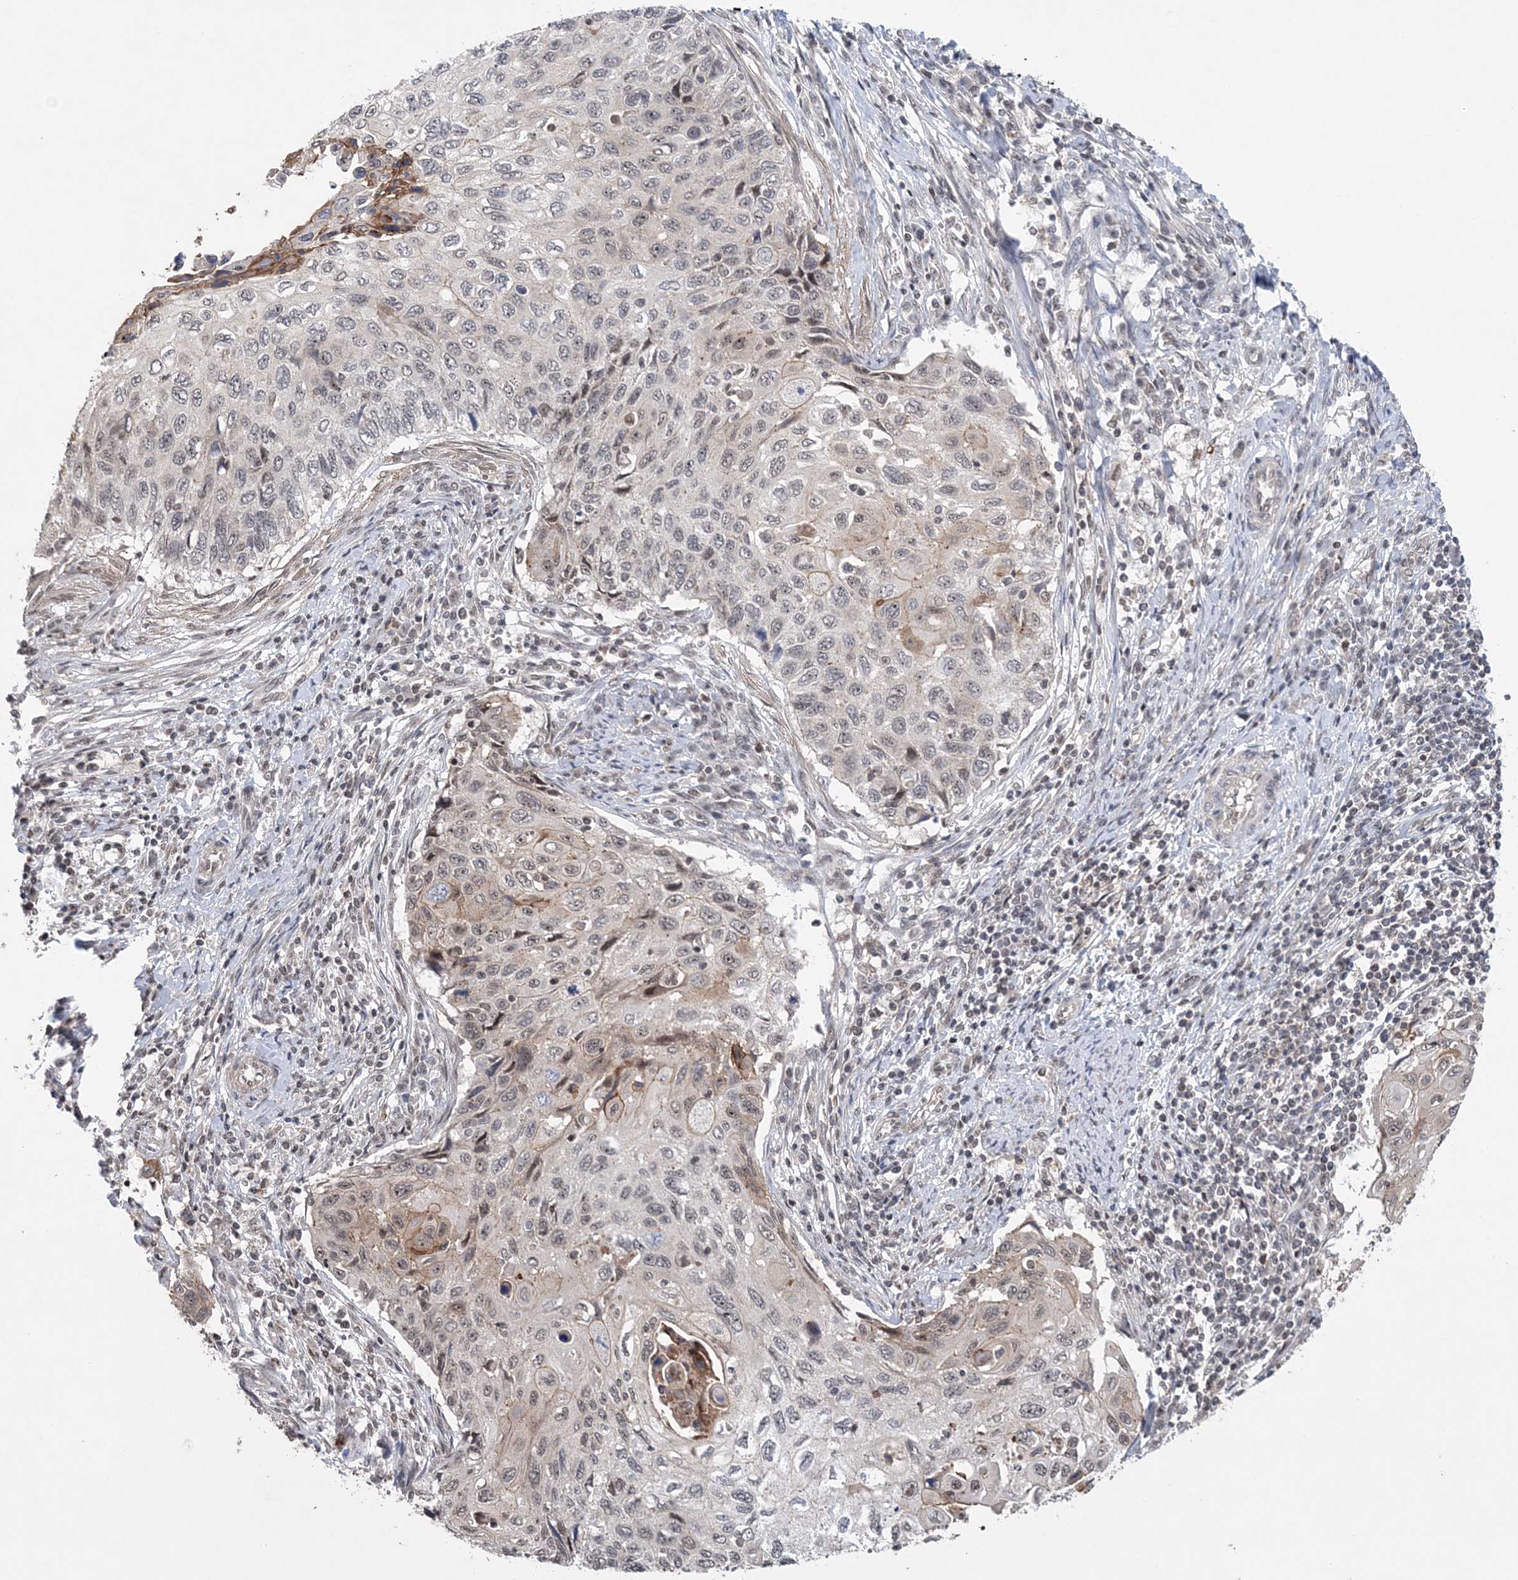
{"staining": {"intensity": "weak", "quantity": "25%-75%", "location": "cytoplasmic/membranous,nuclear"}, "tissue": "cervical cancer", "cell_type": "Tumor cells", "image_type": "cancer", "snomed": [{"axis": "morphology", "description": "Squamous cell carcinoma, NOS"}, {"axis": "topography", "description": "Cervix"}], "caption": "The immunohistochemical stain highlights weak cytoplasmic/membranous and nuclear staining in tumor cells of cervical cancer (squamous cell carcinoma) tissue. The staining was performed using DAB (3,3'-diaminobenzidine), with brown indicating positive protein expression. Nuclei are stained blue with hematoxylin.", "gene": "CCDC152", "patient": {"sex": "female", "age": 70}}